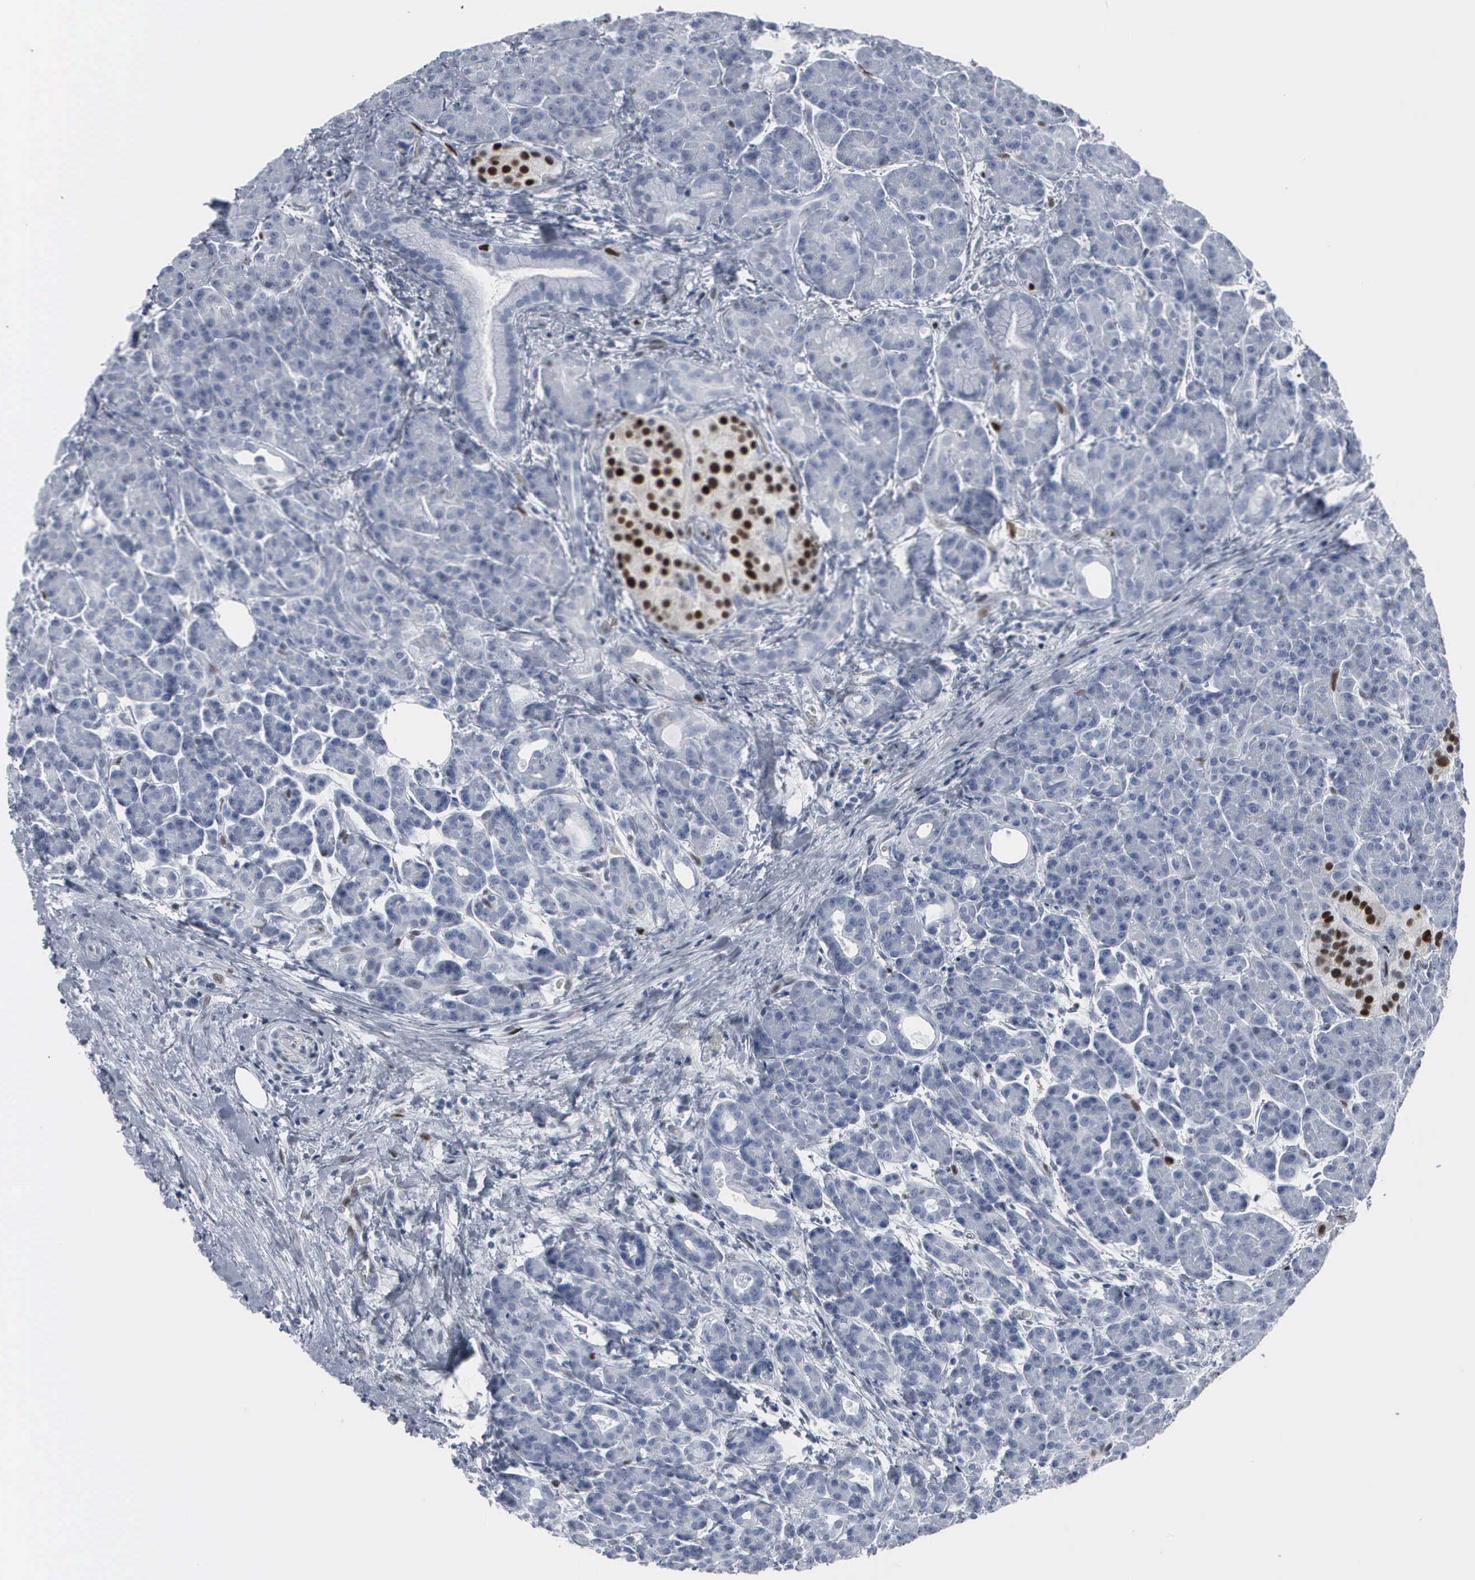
{"staining": {"intensity": "negative", "quantity": "none", "location": "none"}, "tissue": "pancreas", "cell_type": "Exocrine glandular cells", "image_type": "normal", "snomed": [{"axis": "morphology", "description": "Normal tissue, NOS"}, {"axis": "topography", "description": "Pancreas"}], "caption": "A high-resolution image shows immunohistochemistry staining of unremarkable pancreas, which displays no significant staining in exocrine glandular cells.", "gene": "CCND3", "patient": {"sex": "female", "age": 77}}